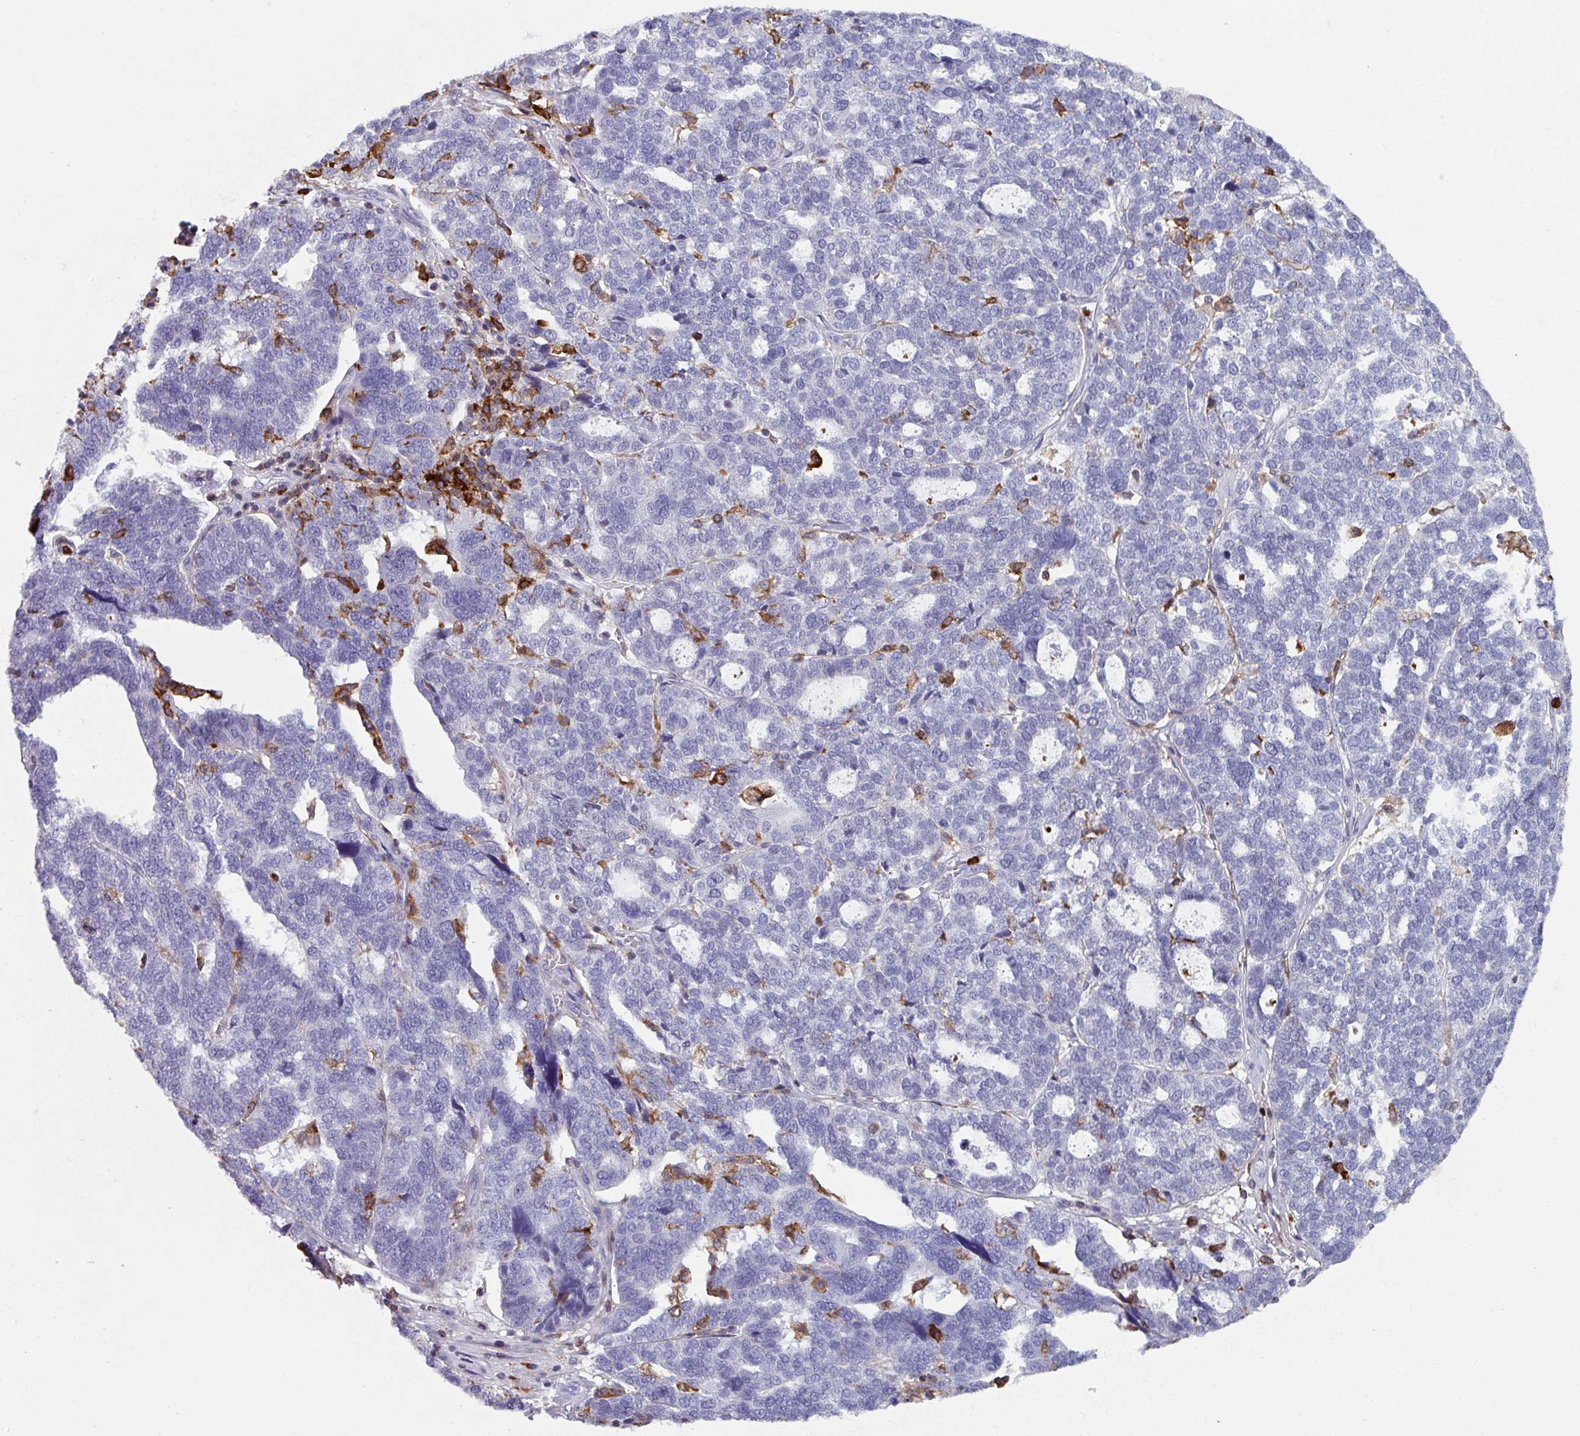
{"staining": {"intensity": "negative", "quantity": "none", "location": "none"}, "tissue": "ovarian cancer", "cell_type": "Tumor cells", "image_type": "cancer", "snomed": [{"axis": "morphology", "description": "Cystadenocarcinoma, serous, NOS"}, {"axis": "topography", "description": "Ovary"}], "caption": "IHC histopathology image of ovarian cancer (serous cystadenocarcinoma) stained for a protein (brown), which exhibits no staining in tumor cells.", "gene": "EXOSC5", "patient": {"sex": "female", "age": 59}}